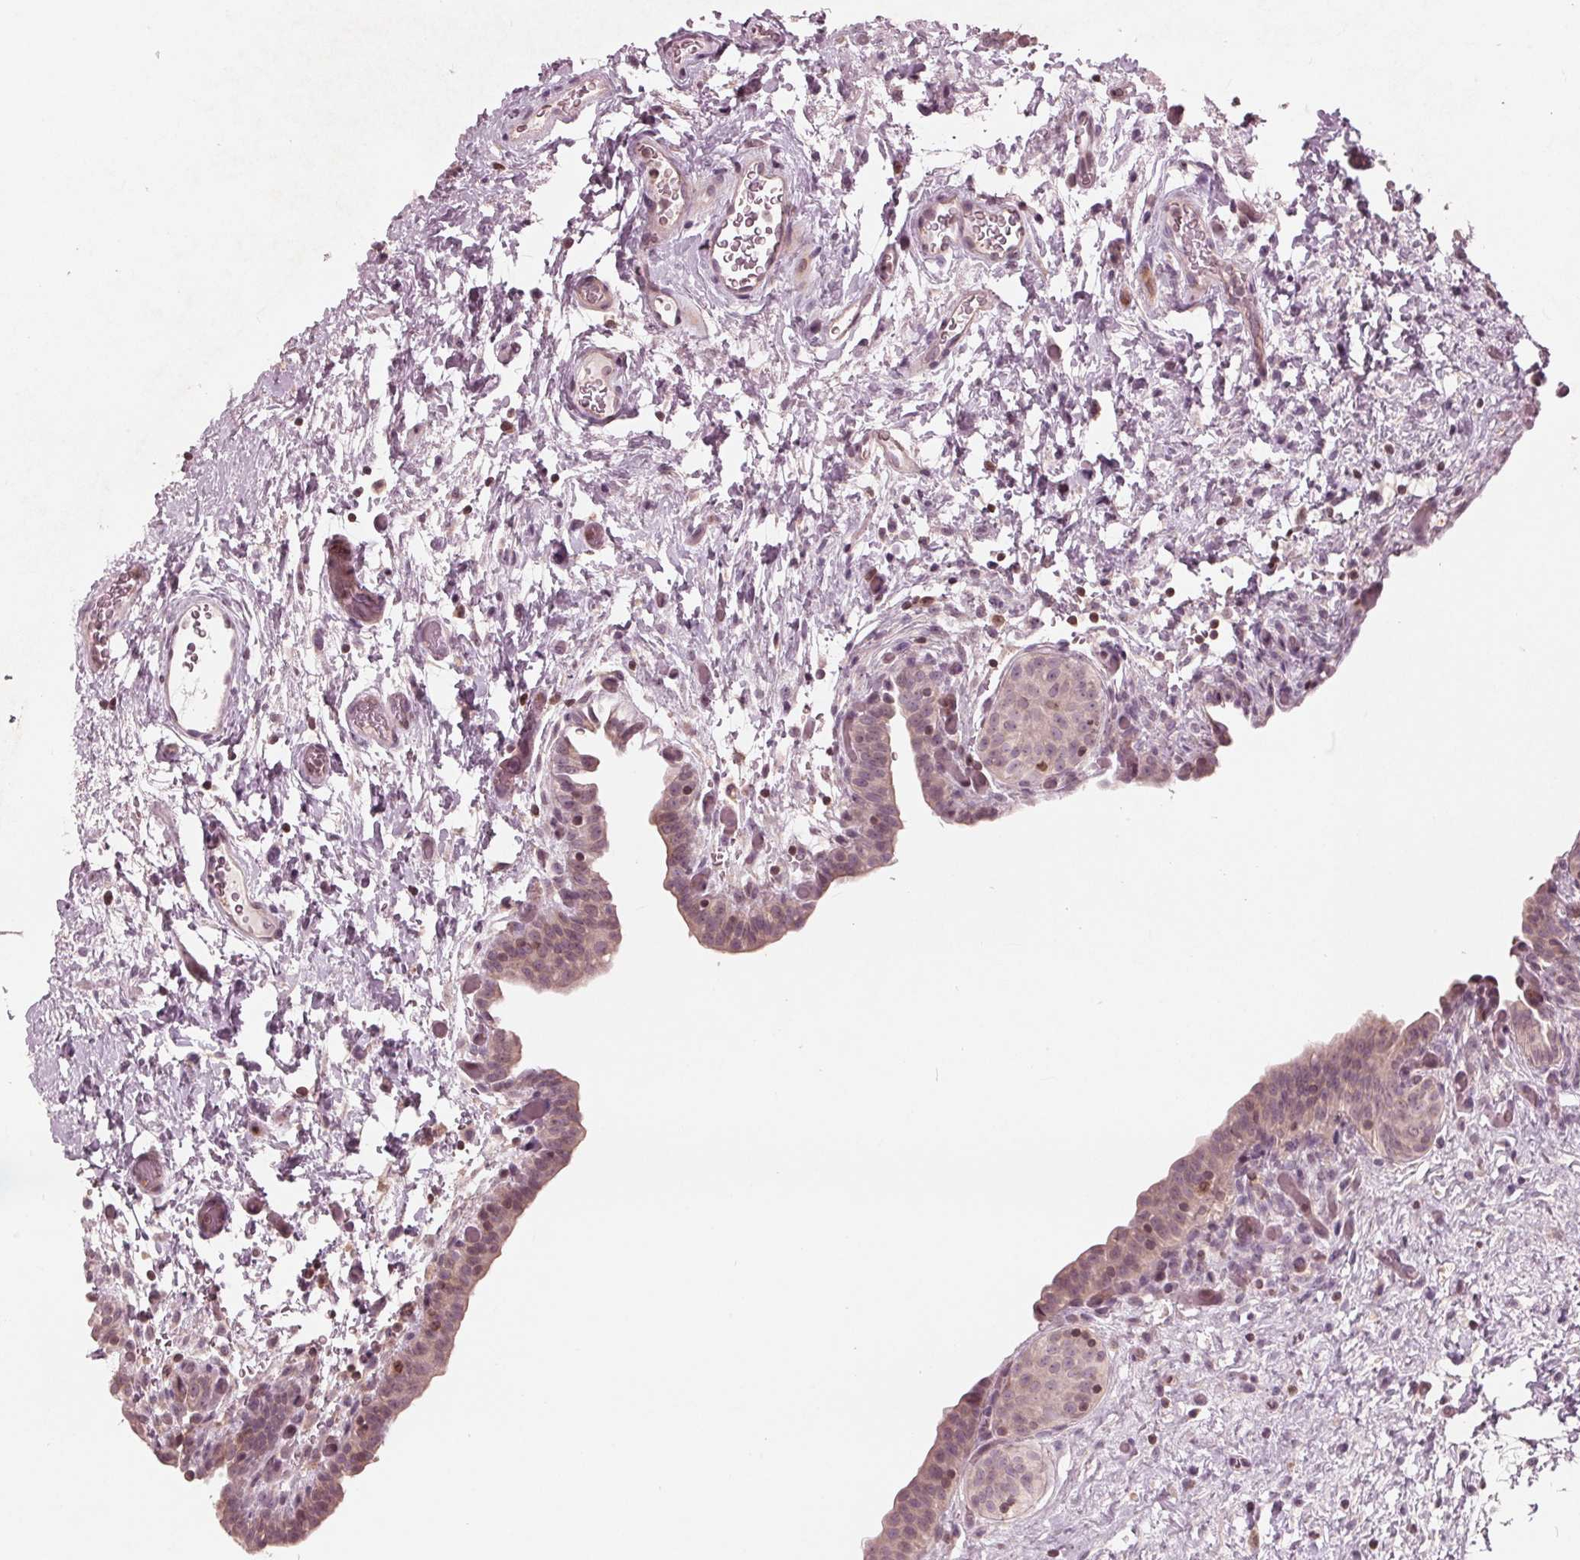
{"staining": {"intensity": "weak", "quantity": "25%-75%", "location": "nuclear"}, "tissue": "urinary bladder", "cell_type": "Urothelial cells", "image_type": "normal", "snomed": [{"axis": "morphology", "description": "Normal tissue, NOS"}, {"axis": "topography", "description": "Urinary bladder"}], "caption": "Urinary bladder was stained to show a protein in brown. There is low levels of weak nuclear staining in about 25%-75% of urothelial cells. The staining is performed using DAB (3,3'-diaminobenzidine) brown chromogen to label protein expression. The nuclei are counter-stained blue using hematoxylin.", "gene": "NUP210", "patient": {"sex": "male", "age": 69}}